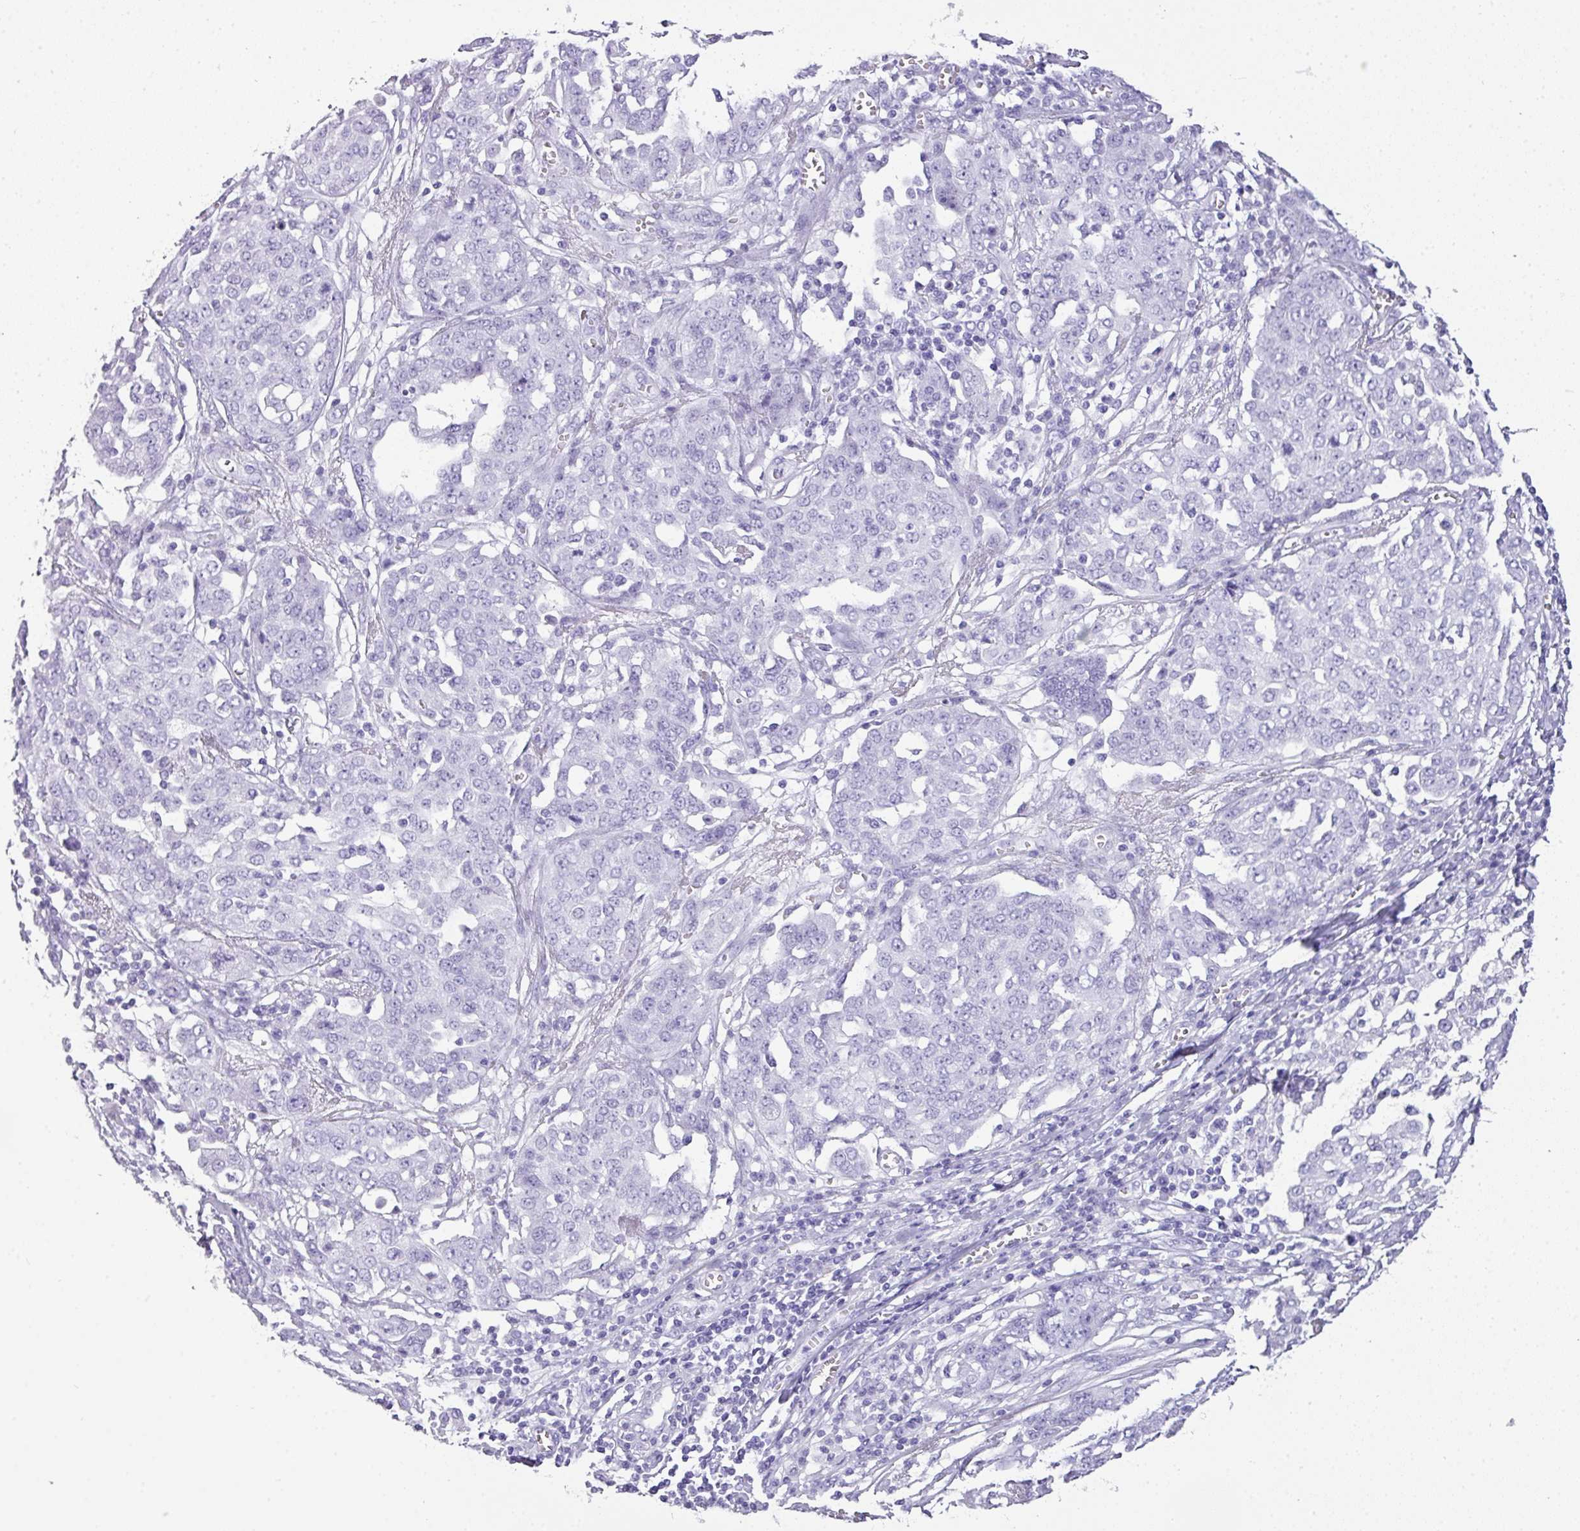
{"staining": {"intensity": "negative", "quantity": "none", "location": "none"}, "tissue": "ovarian cancer", "cell_type": "Tumor cells", "image_type": "cancer", "snomed": [{"axis": "morphology", "description": "Cystadenocarcinoma, serous, NOS"}, {"axis": "topography", "description": "Soft tissue"}, {"axis": "topography", "description": "Ovary"}], "caption": "The immunohistochemistry (IHC) image has no significant staining in tumor cells of ovarian serous cystadenocarcinoma tissue.", "gene": "TNP1", "patient": {"sex": "female", "age": 57}}